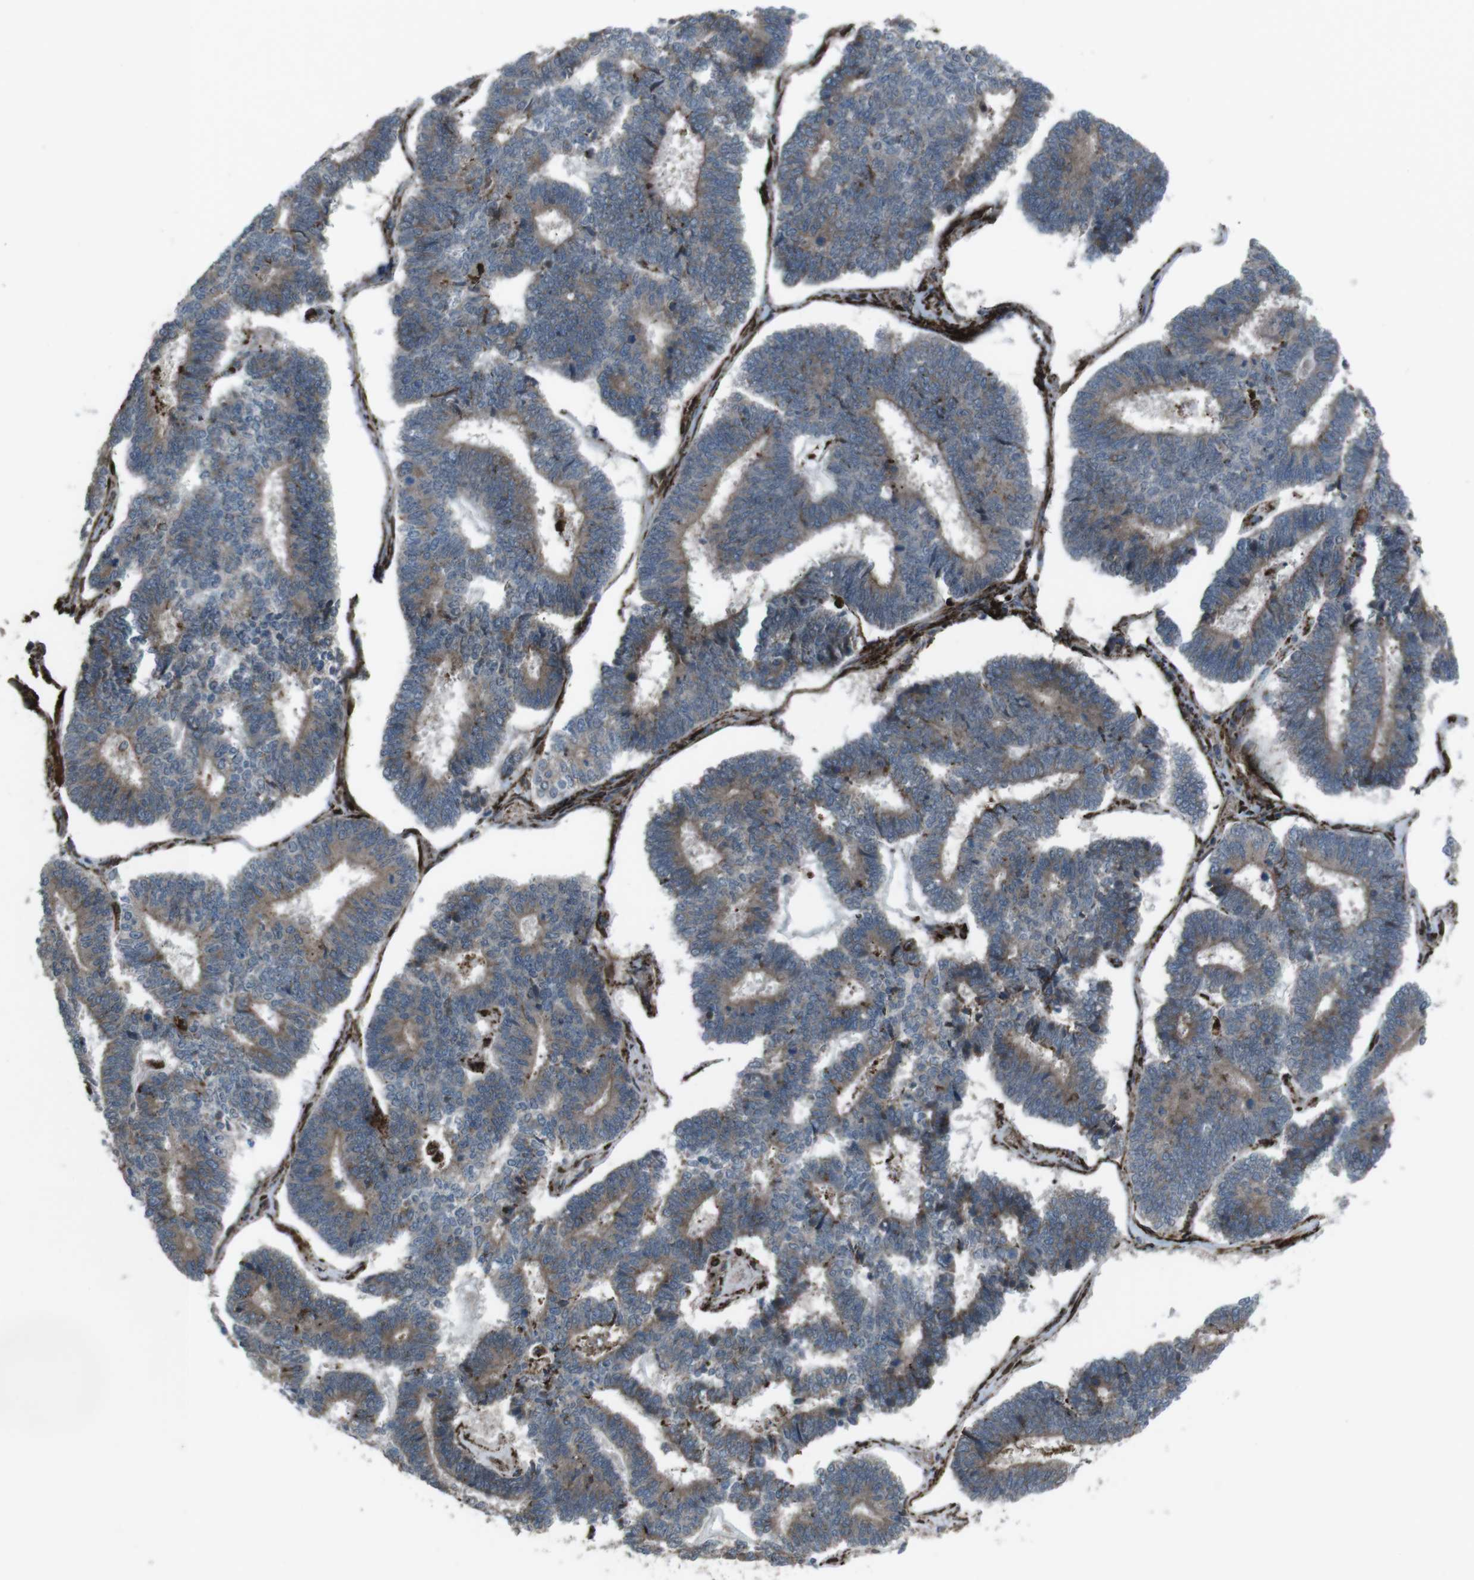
{"staining": {"intensity": "weak", "quantity": ">75%", "location": "cytoplasmic/membranous"}, "tissue": "endometrial cancer", "cell_type": "Tumor cells", "image_type": "cancer", "snomed": [{"axis": "morphology", "description": "Adenocarcinoma, NOS"}, {"axis": "topography", "description": "Endometrium"}], "caption": "Protein staining of endometrial cancer tissue reveals weak cytoplasmic/membranous expression in approximately >75% of tumor cells.", "gene": "GDF10", "patient": {"sex": "female", "age": 70}}